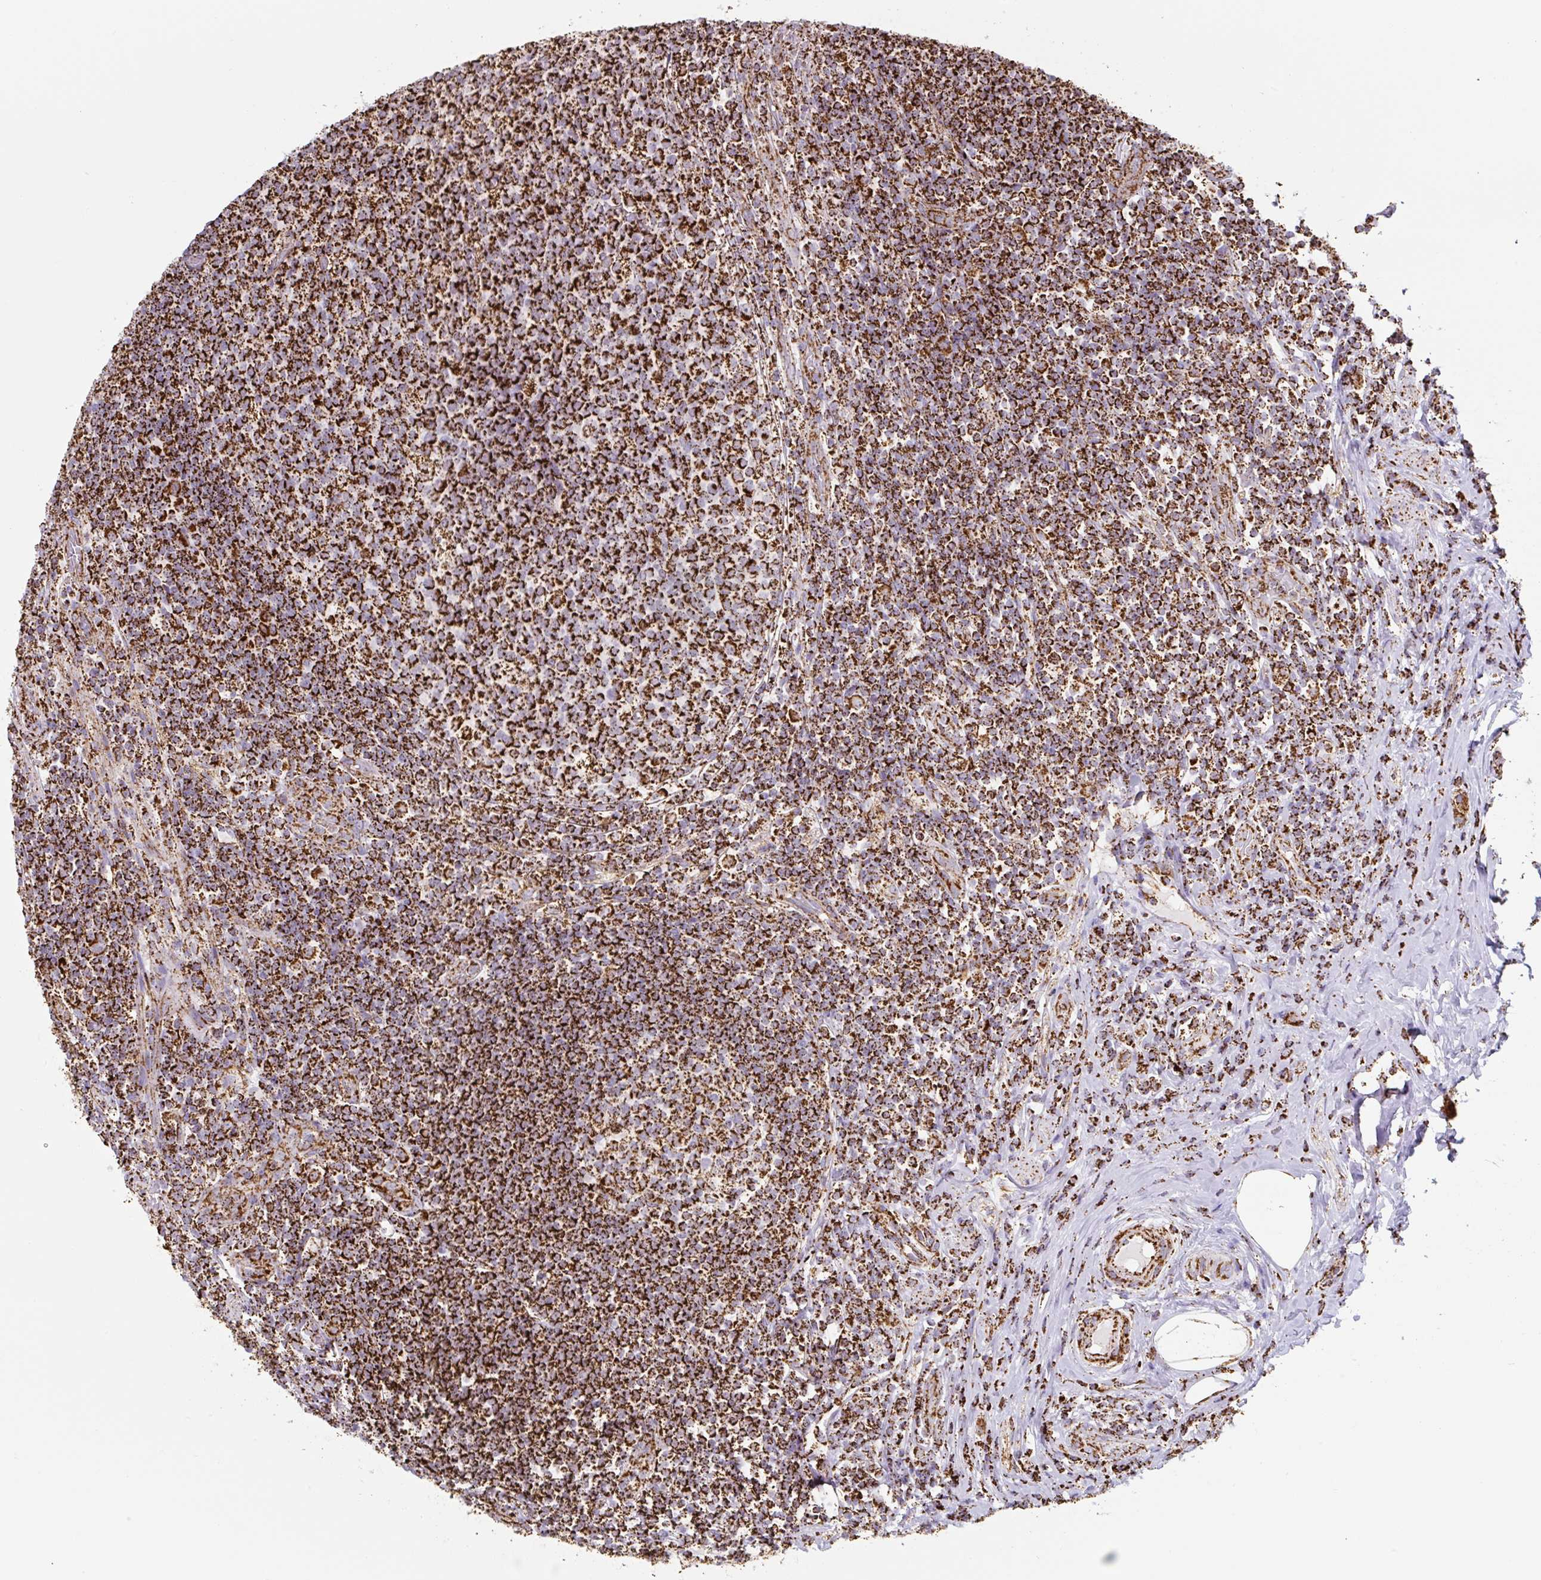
{"staining": {"intensity": "strong", "quantity": ">75%", "location": "cytoplasmic/membranous"}, "tissue": "appendix", "cell_type": "Glandular cells", "image_type": "normal", "snomed": [{"axis": "morphology", "description": "Normal tissue, NOS"}, {"axis": "topography", "description": "Appendix"}], "caption": "This image displays immunohistochemistry staining of normal appendix, with high strong cytoplasmic/membranous positivity in about >75% of glandular cells.", "gene": "ATP5F1A", "patient": {"sex": "female", "age": 43}}